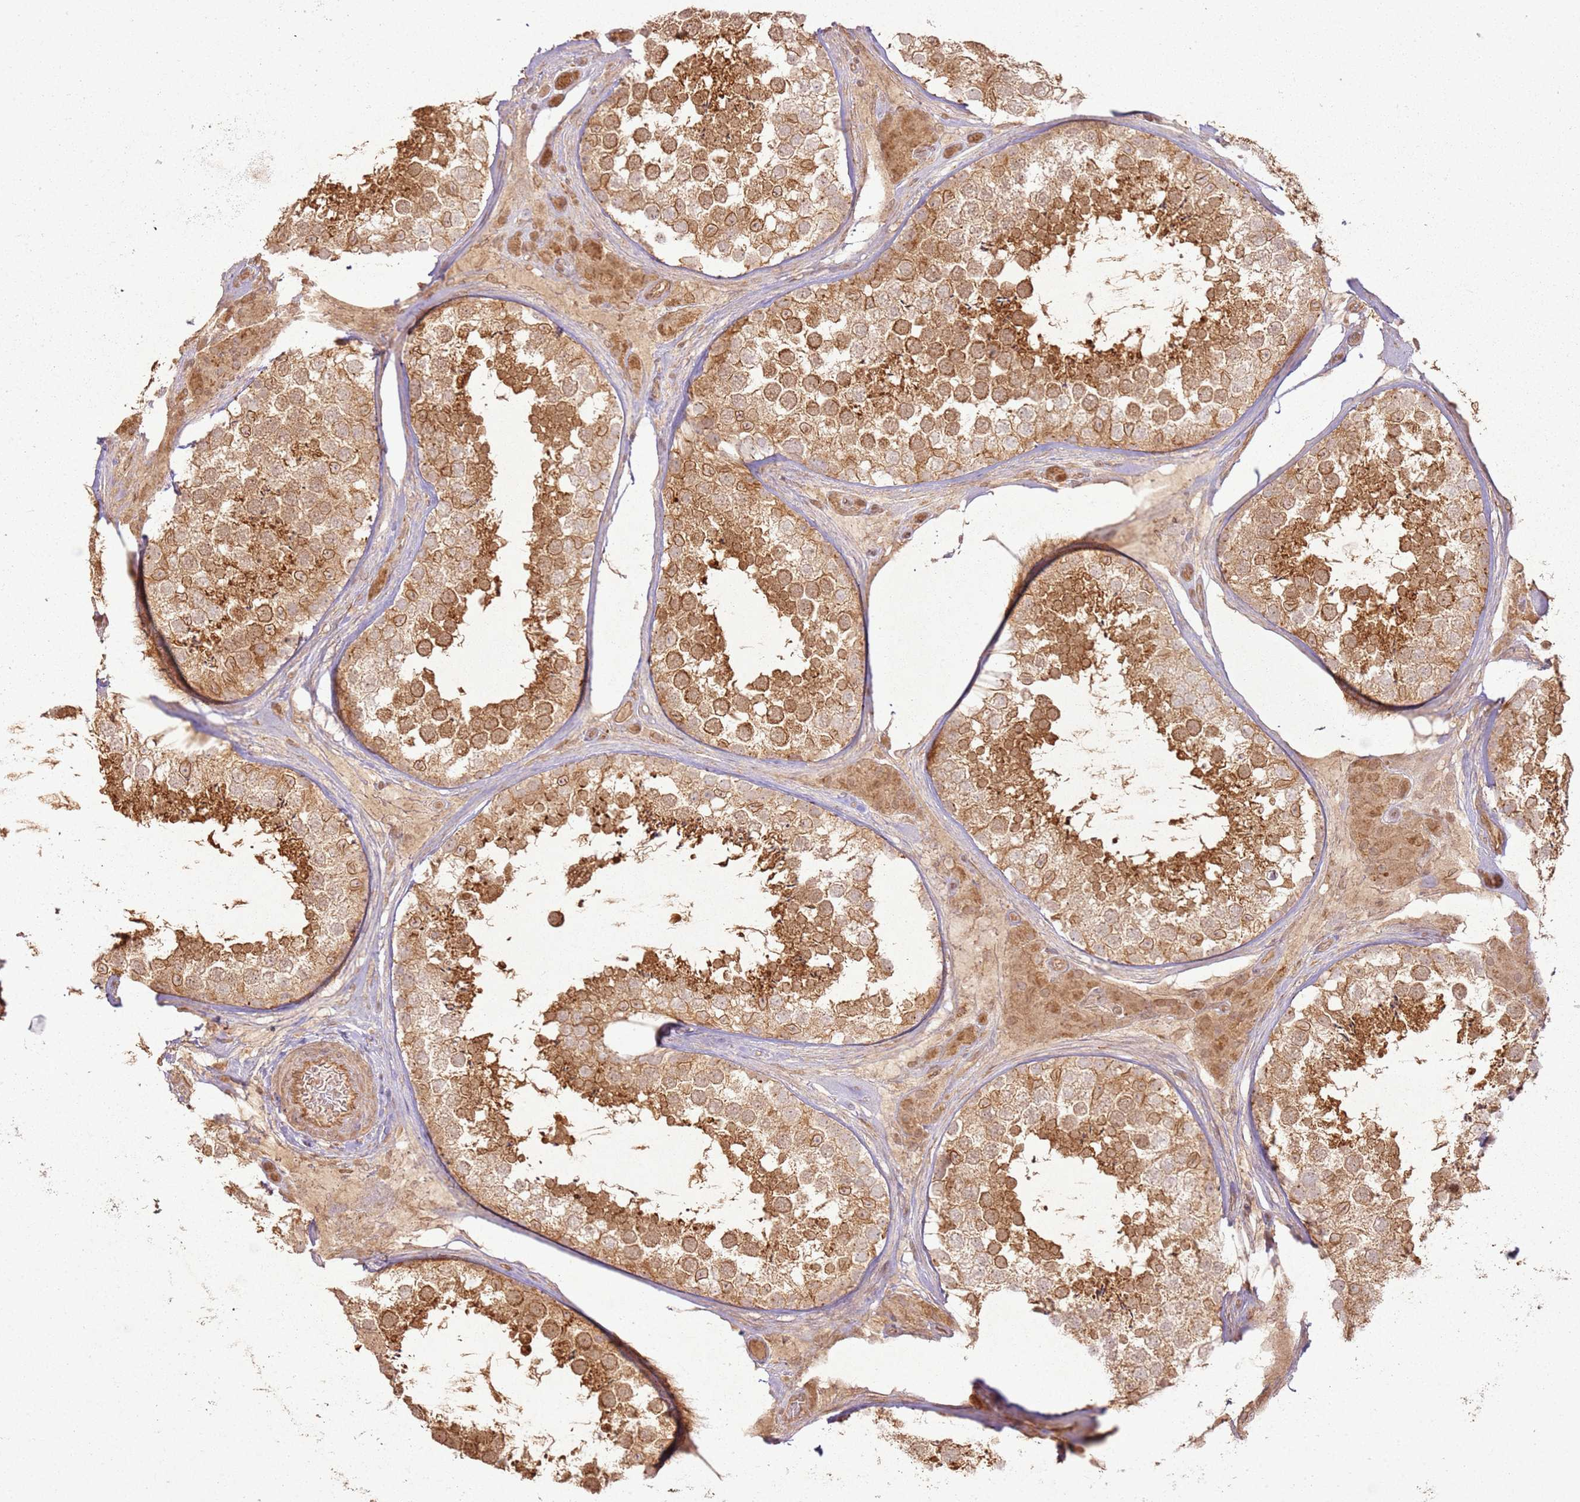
{"staining": {"intensity": "strong", "quantity": ">75%", "location": "cytoplasmic/membranous"}, "tissue": "testis", "cell_type": "Cells in seminiferous ducts", "image_type": "normal", "snomed": [{"axis": "morphology", "description": "Normal tissue, NOS"}, {"axis": "topography", "description": "Testis"}], "caption": "This photomicrograph reveals IHC staining of normal human testis, with high strong cytoplasmic/membranous positivity in about >75% of cells in seminiferous ducts.", "gene": "ZNF776", "patient": {"sex": "male", "age": 46}}